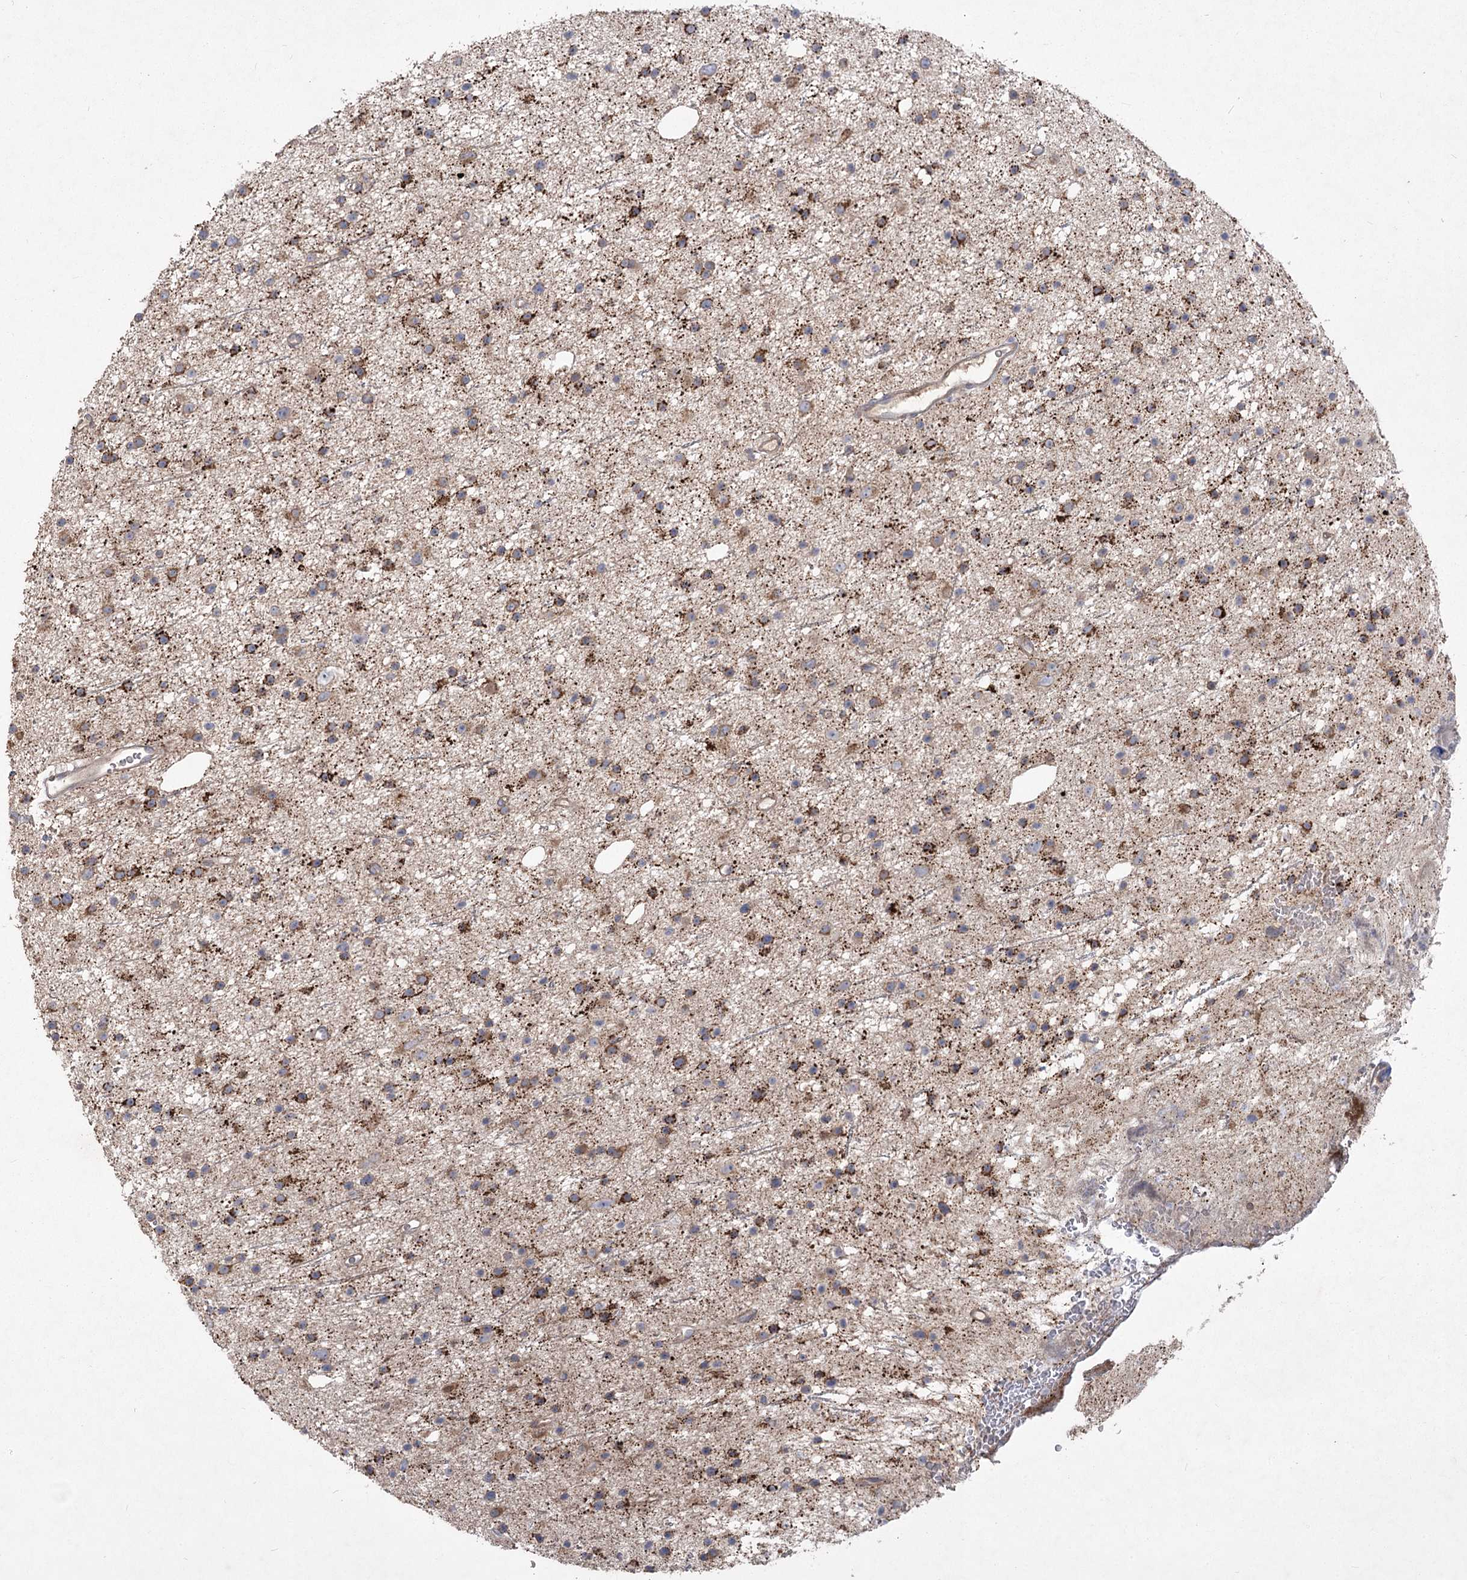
{"staining": {"intensity": "moderate", "quantity": ">75%", "location": "cytoplasmic/membranous"}, "tissue": "glioma", "cell_type": "Tumor cells", "image_type": "cancer", "snomed": [{"axis": "morphology", "description": "Glioma, malignant, Low grade"}, {"axis": "topography", "description": "Cerebral cortex"}], "caption": "A brown stain highlights moderate cytoplasmic/membranous staining of a protein in human malignant low-grade glioma tumor cells.", "gene": "RIN2", "patient": {"sex": "female", "age": 39}}